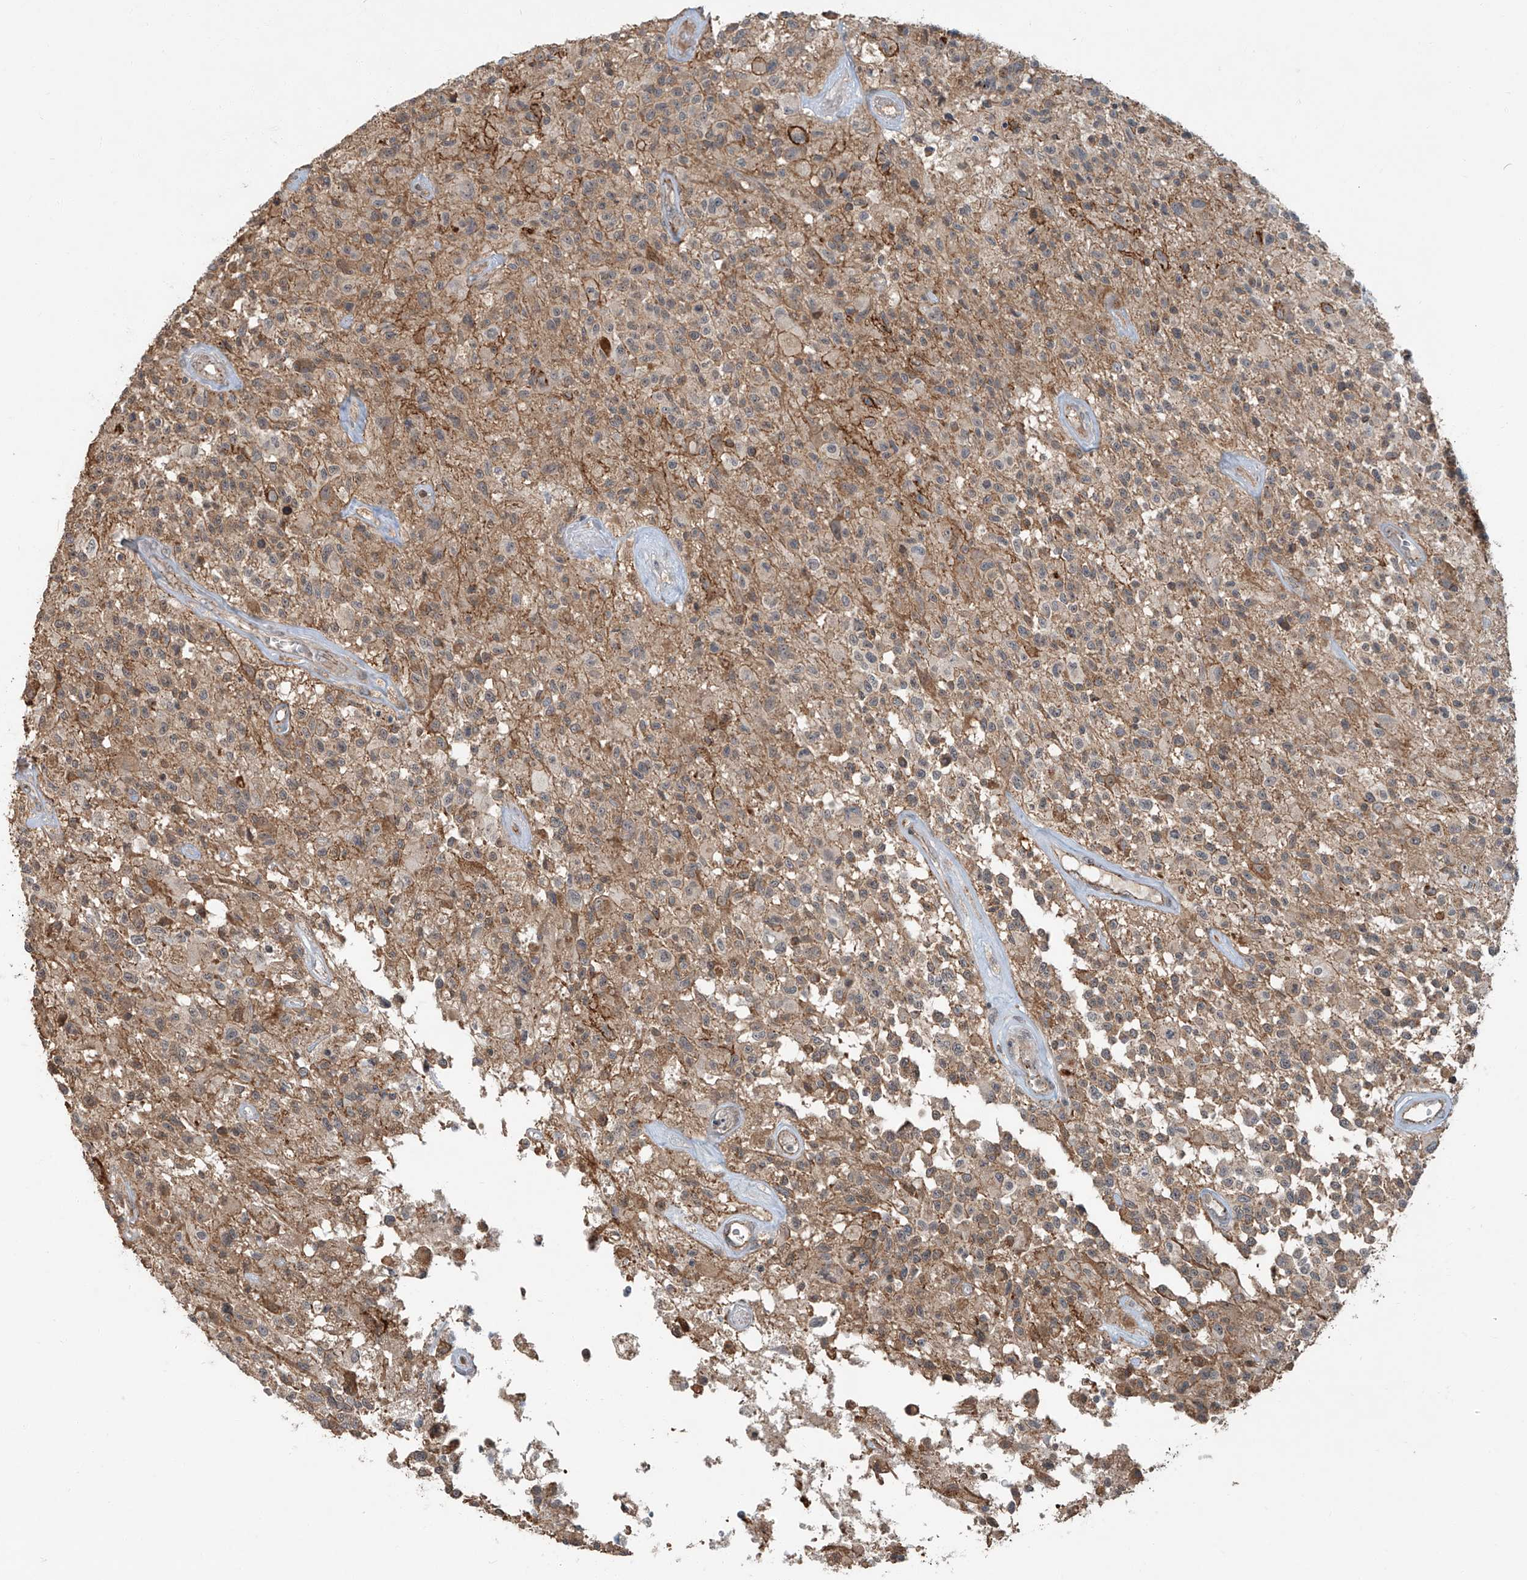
{"staining": {"intensity": "weak", "quantity": ">75%", "location": "cytoplasmic/membranous"}, "tissue": "glioma", "cell_type": "Tumor cells", "image_type": "cancer", "snomed": [{"axis": "morphology", "description": "Glioma, malignant, High grade"}, {"axis": "morphology", "description": "Glioblastoma, NOS"}, {"axis": "topography", "description": "Brain"}], "caption": "Protein positivity by immunohistochemistry demonstrates weak cytoplasmic/membranous expression in about >75% of tumor cells in high-grade glioma (malignant). (Brightfield microscopy of DAB IHC at high magnification).", "gene": "ZNF16", "patient": {"sex": "male", "age": 60}}